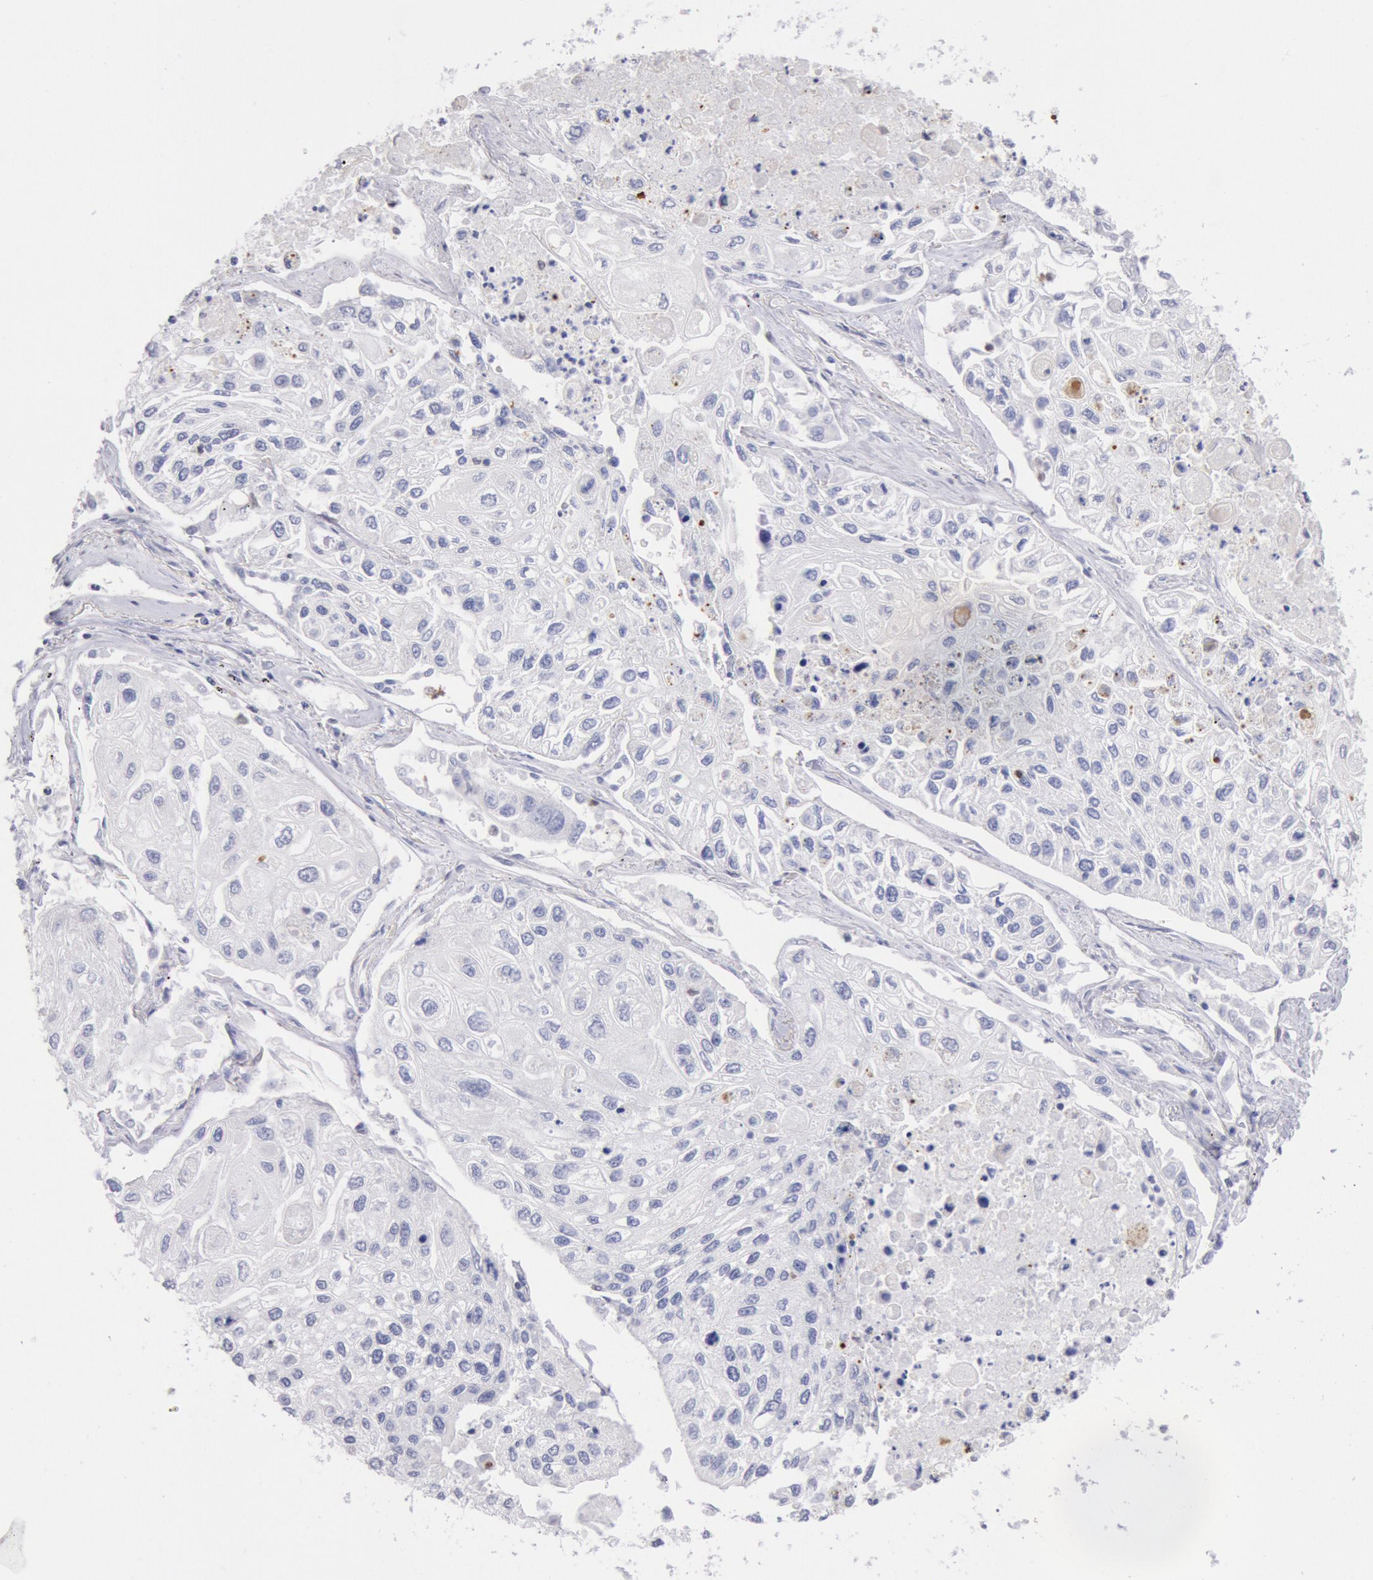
{"staining": {"intensity": "negative", "quantity": "none", "location": "none"}, "tissue": "lung cancer", "cell_type": "Tumor cells", "image_type": "cancer", "snomed": [{"axis": "morphology", "description": "Squamous cell carcinoma, NOS"}, {"axis": "topography", "description": "Lung"}], "caption": "Immunohistochemistry histopathology image of human squamous cell carcinoma (lung) stained for a protein (brown), which shows no expression in tumor cells.", "gene": "MYH7", "patient": {"sex": "male", "age": 75}}